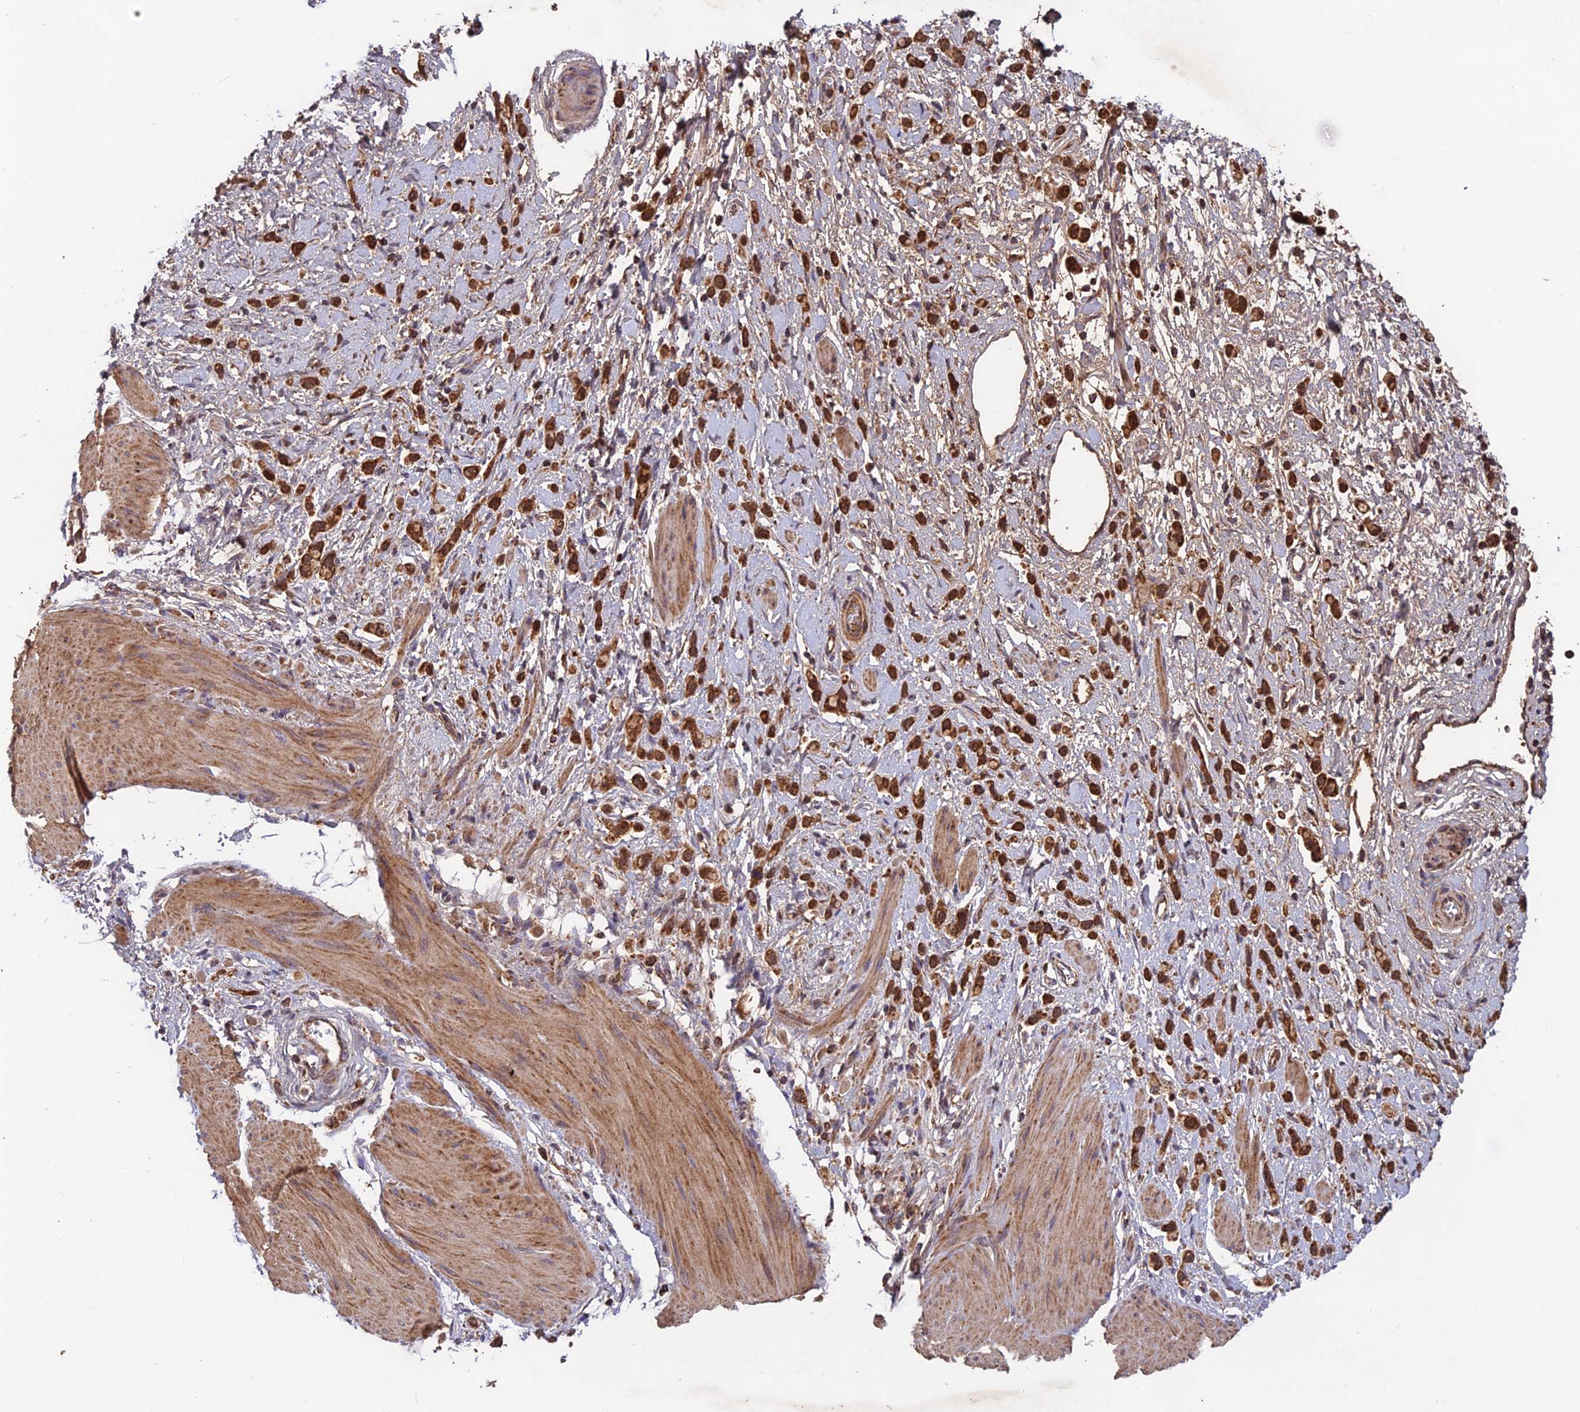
{"staining": {"intensity": "strong", "quantity": ">75%", "location": "cytoplasmic/membranous"}, "tissue": "stomach cancer", "cell_type": "Tumor cells", "image_type": "cancer", "snomed": [{"axis": "morphology", "description": "Adenocarcinoma, NOS"}, {"axis": "topography", "description": "Stomach"}], "caption": "Immunohistochemical staining of human stomach adenocarcinoma exhibits high levels of strong cytoplasmic/membranous positivity in about >75% of tumor cells. Nuclei are stained in blue.", "gene": "CCDC15", "patient": {"sex": "female", "age": 65}}